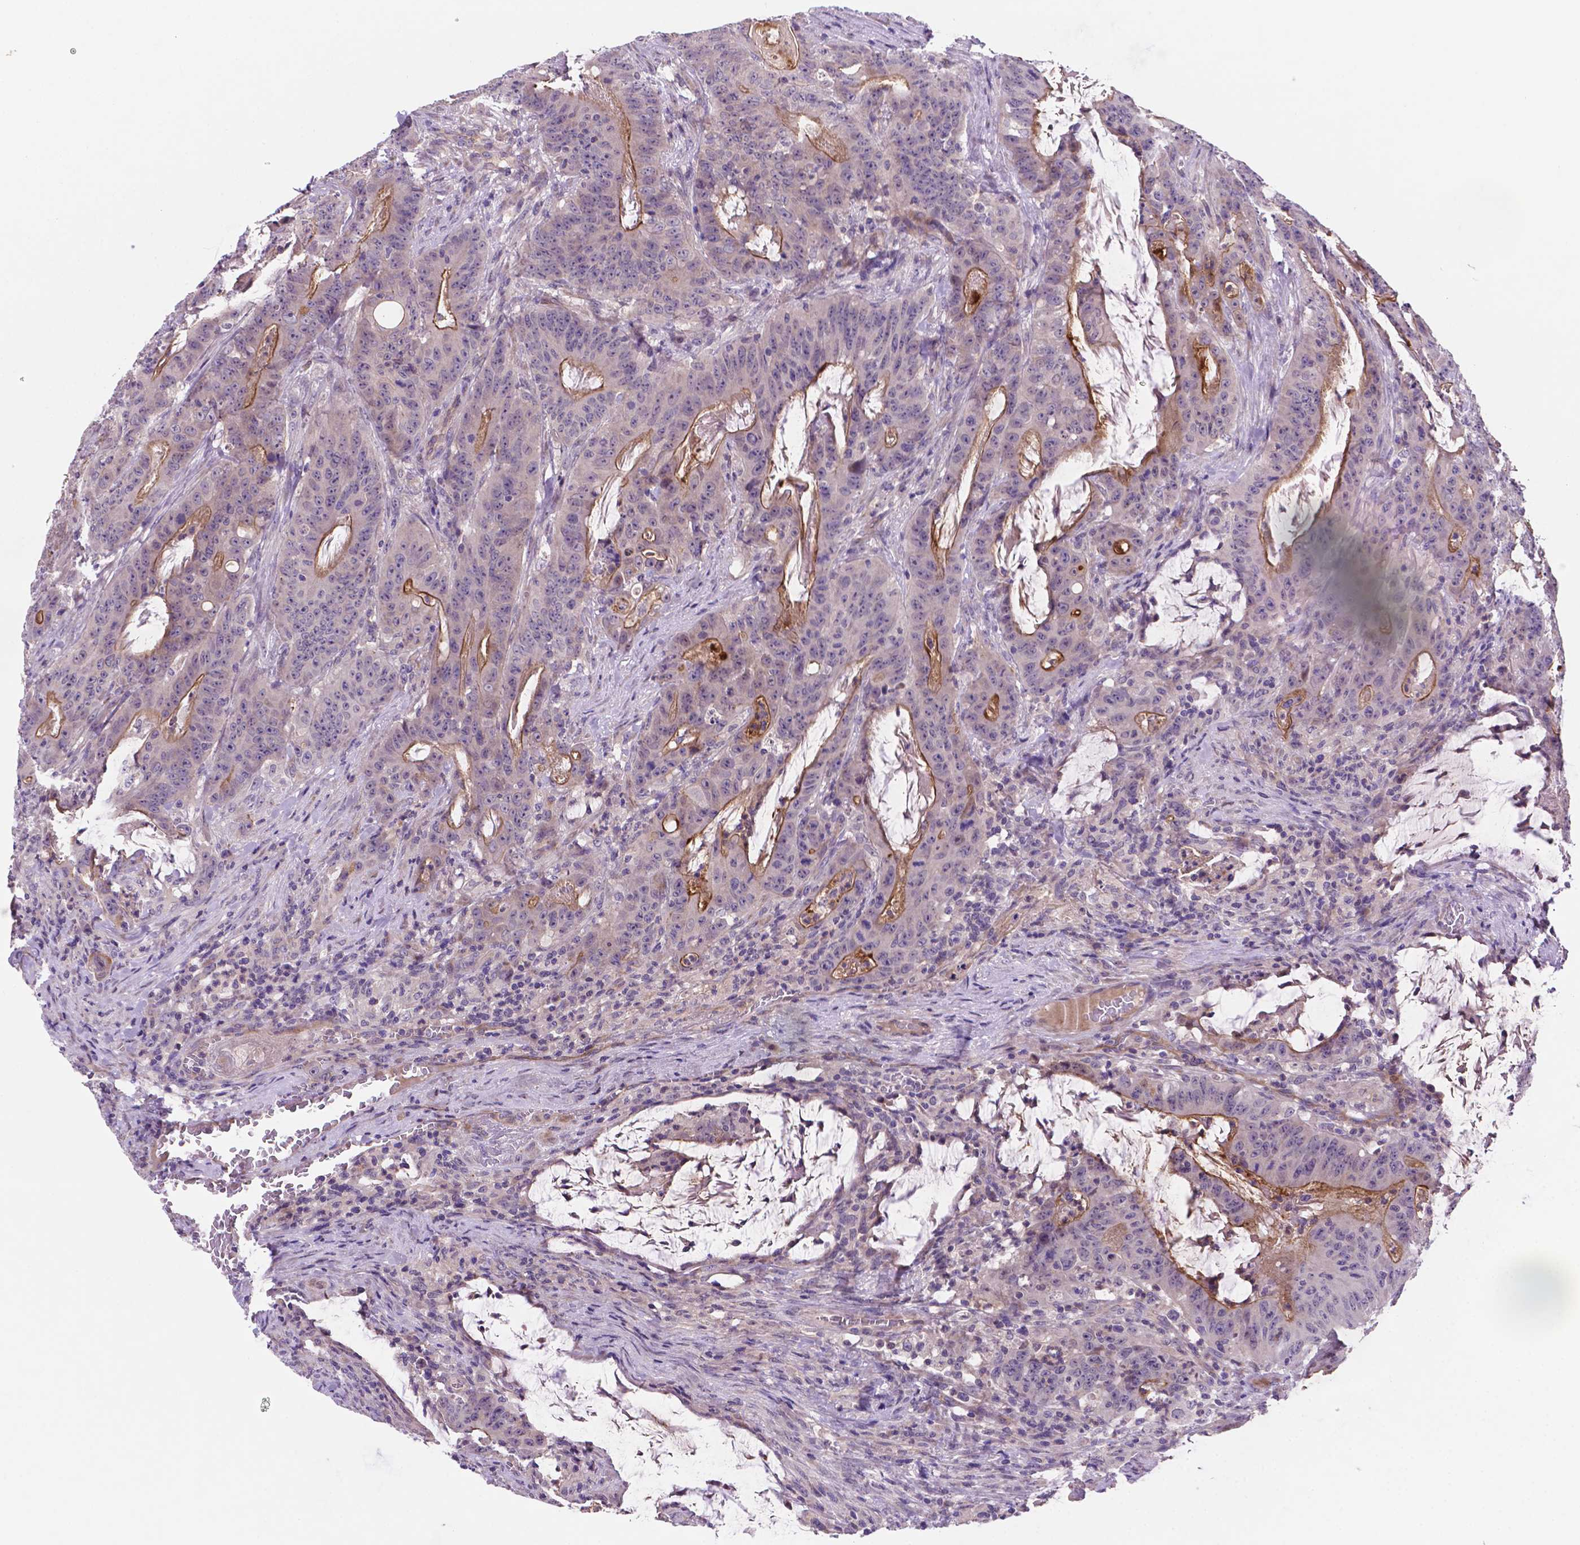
{"staining": {"intensity": "strong", "quantity": "25%-75%", "location": "cytoplasmic/membranous"}, "tissue": "colorectal cancer", "cell_type": "Tumor cells", "image_type": "cancer", "snomed": [{"axis": "morphology", "description": "Adenocarcinoma, NOS"}, {"axis": "topography", "description": "Colon"}], "caption": "IHC of colorectal adenocarcinoma demonstrates high levels of strong cytoplasmic/membranous expression in about 25%-75% of tumor cells.", "gene": "TM4SF20", "patient": {"sex": "male", "age": 33}}